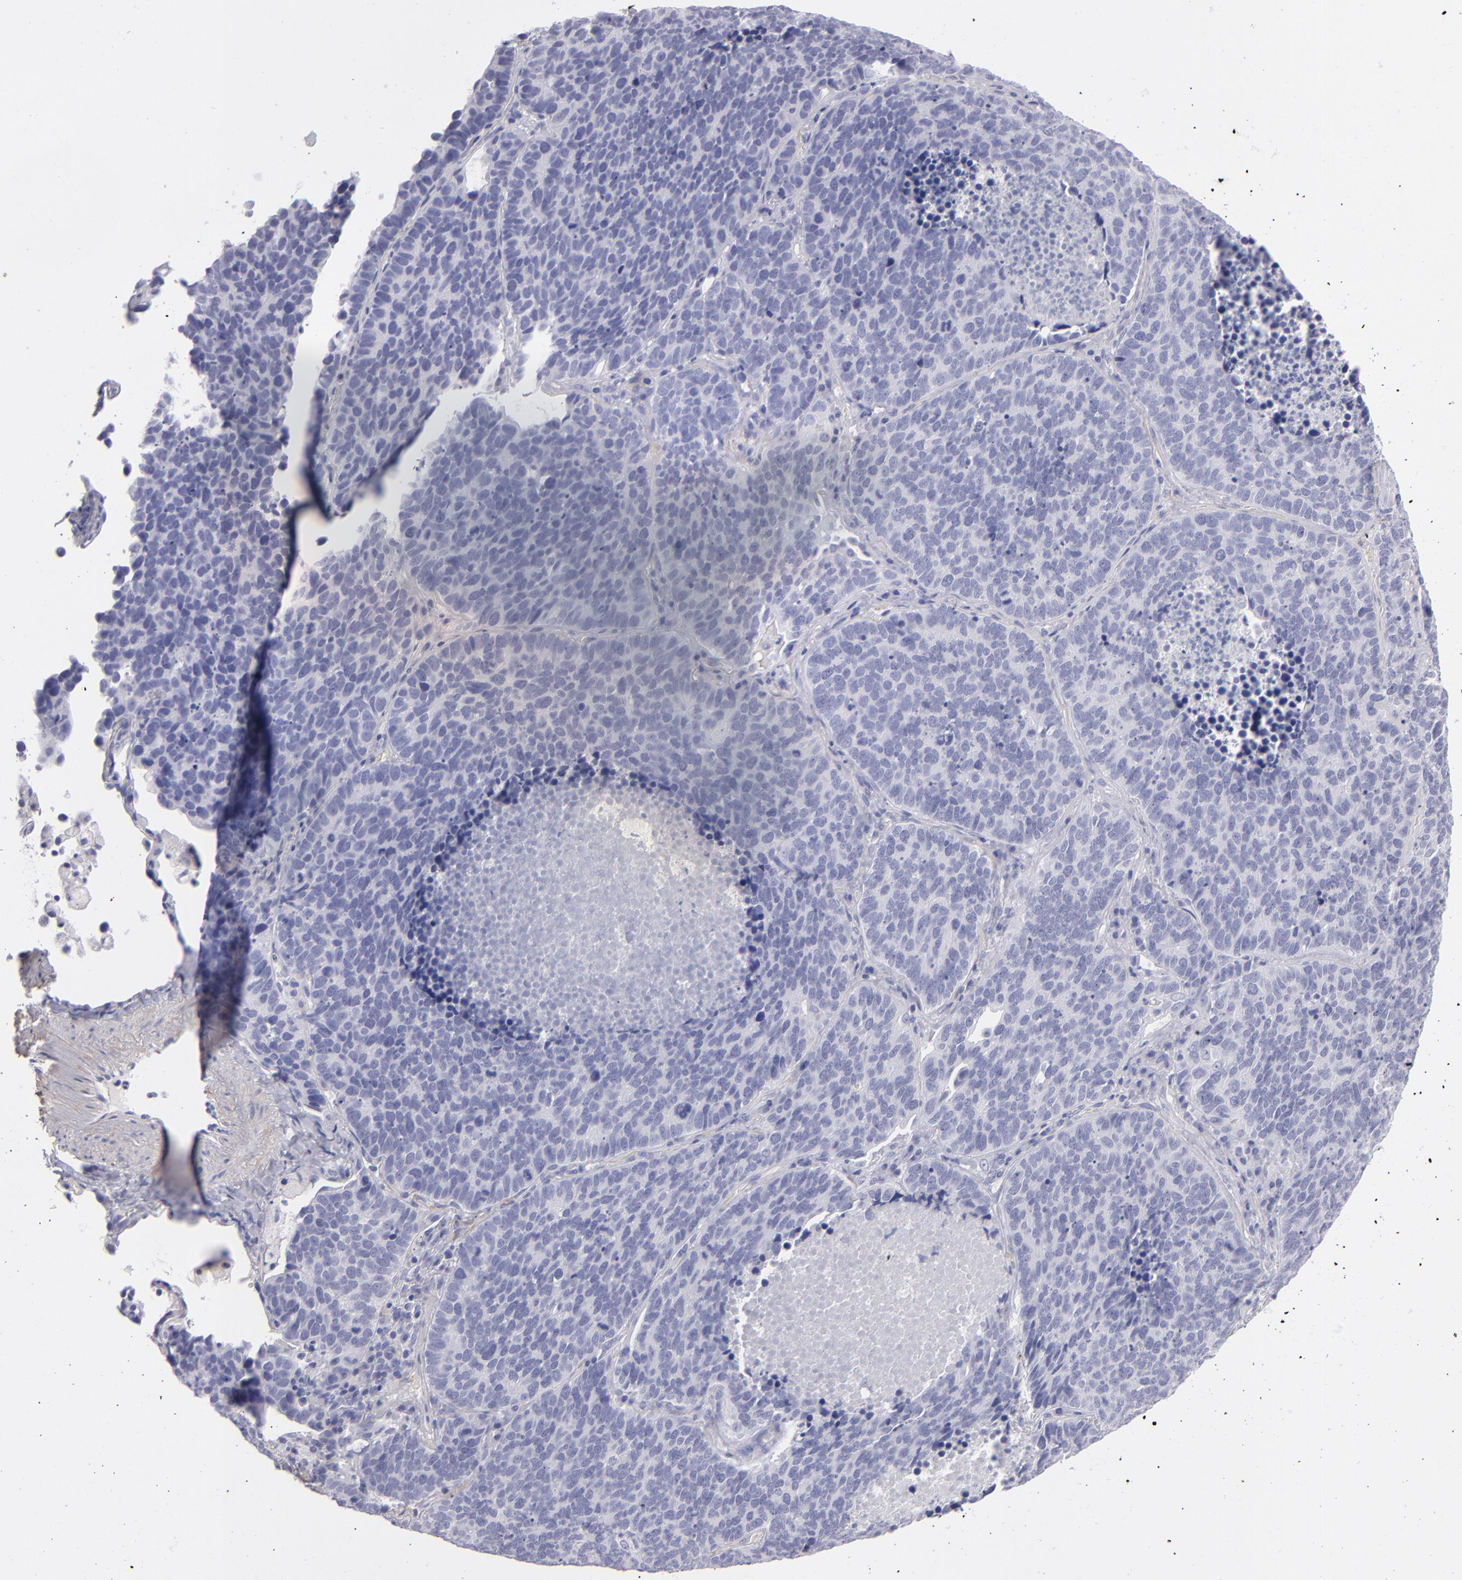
{"staining": {"intensity": "negative", "quantity": "none", "location": "none"}, "tissue": "lung cancer", "cell_type": "Tumor cells", "image_type": "cancer", "snomed": [{"axis": "morphology", "description": "Neoplasm, malignant, NOS"}, {"axis": "topography", "description": "Lung"}], "caption": "This is an immunohistochemistry micrograph of human lung cancer (neoplasm (malignant)). There is no expression in tumor cells.", "gene": "MYH11", "patient": {"sex": "female", "age": 75}}